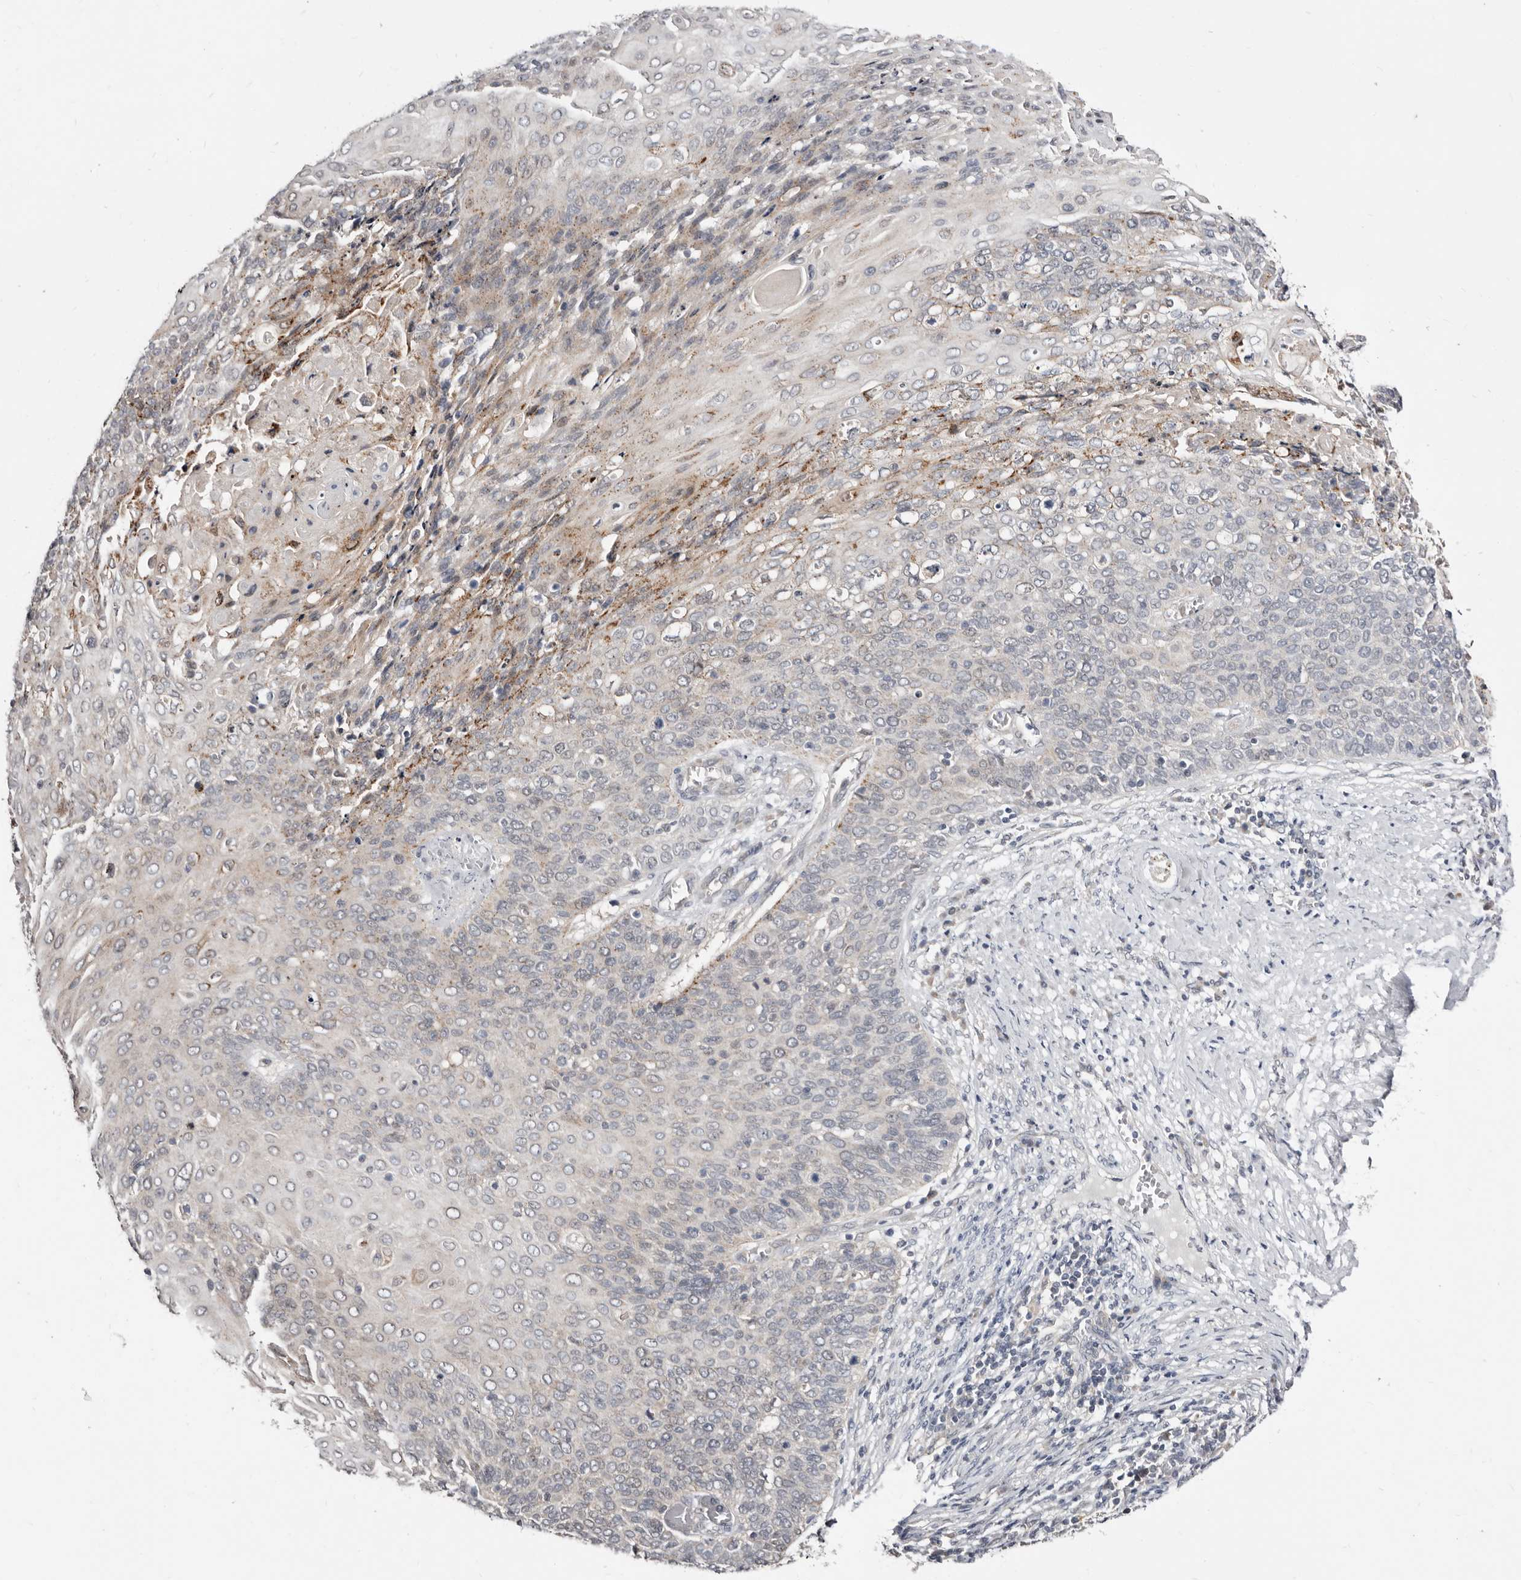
{"staining": {"intensity": "weak", "quantity": "<25%", "location": "cytoplasmic/membranous"}, "tissue": "cervical cancer", "cell_type": "Tumor cells", "image_type": "cancer", "snomed": [{"axis": "morphology", "description": "Squamous cell carcinoma, NOS"}, {"axis": "topography", "description": "Cervix"}], "caption": "This is a micrograph of immunohistochemistry (IHC) staining of squamous cell carcinoma (cervical), which shows no positivity in tumor cells. (DAB immunohistochemistry (IHC), high magnification).", "gene": "KLHL4", "patient": {"sex": "female", "age": 39}}